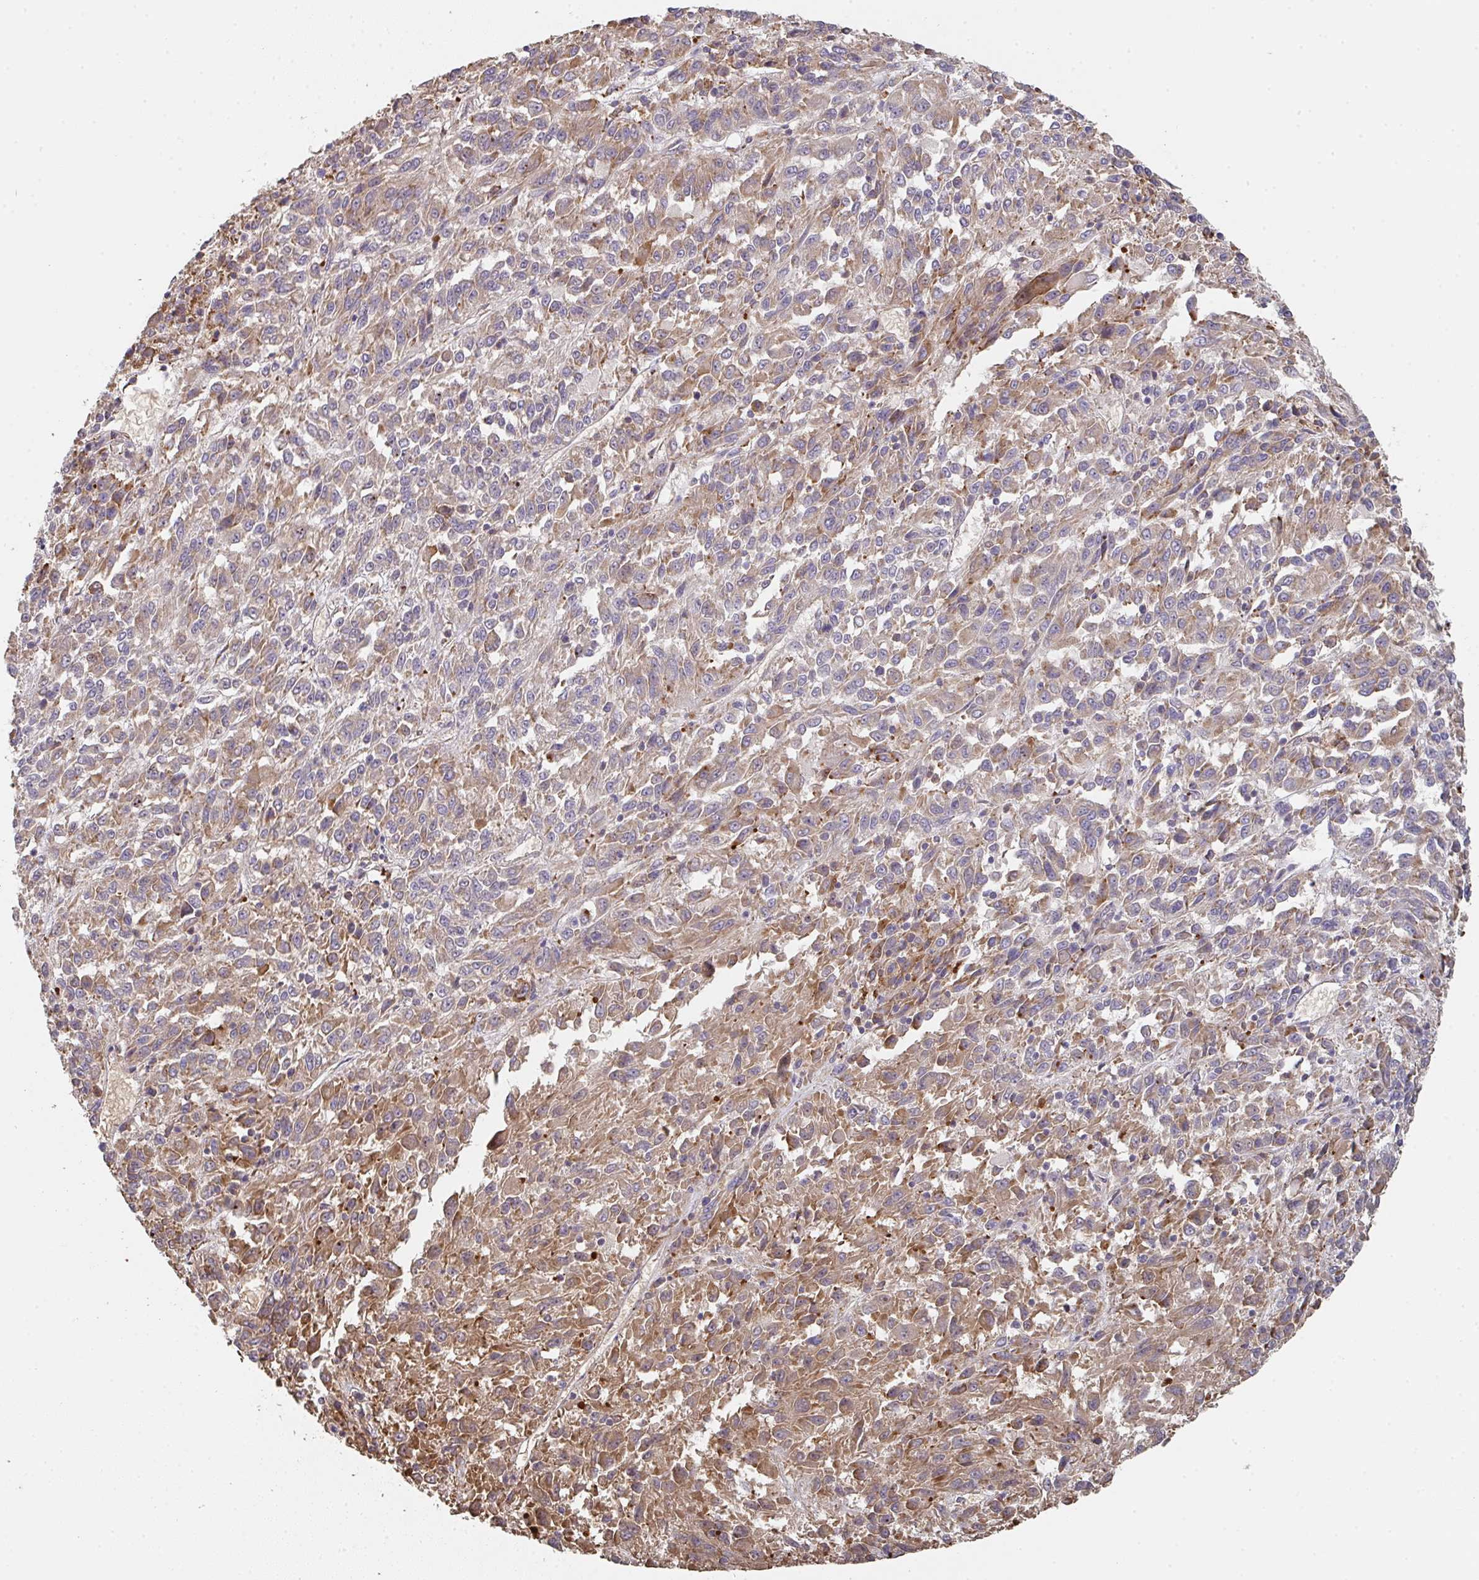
{"staining": {"intensity": "moderate", "quantity": "25%-75%", "location": "cytoplasmic/membranous"}, "tissue": "melanoma", "cell_type": "Tumor cells", "image_type": "cancer", "snomed": [{"axis": "morphology", "description": "Malignant melanoma, Metastatic site"}, {"axis": "topography", "description": "Lung"}], "caption": "High-power microscopy captured an immunohistochemistry micrograph of malignant melanoma (metastatic site), revealing moderate cytoplasmic/membranous staining in about 25%-75% of tumor cells.", "gene": "POLG", "patient": {"sex": "male", "age": 64}}